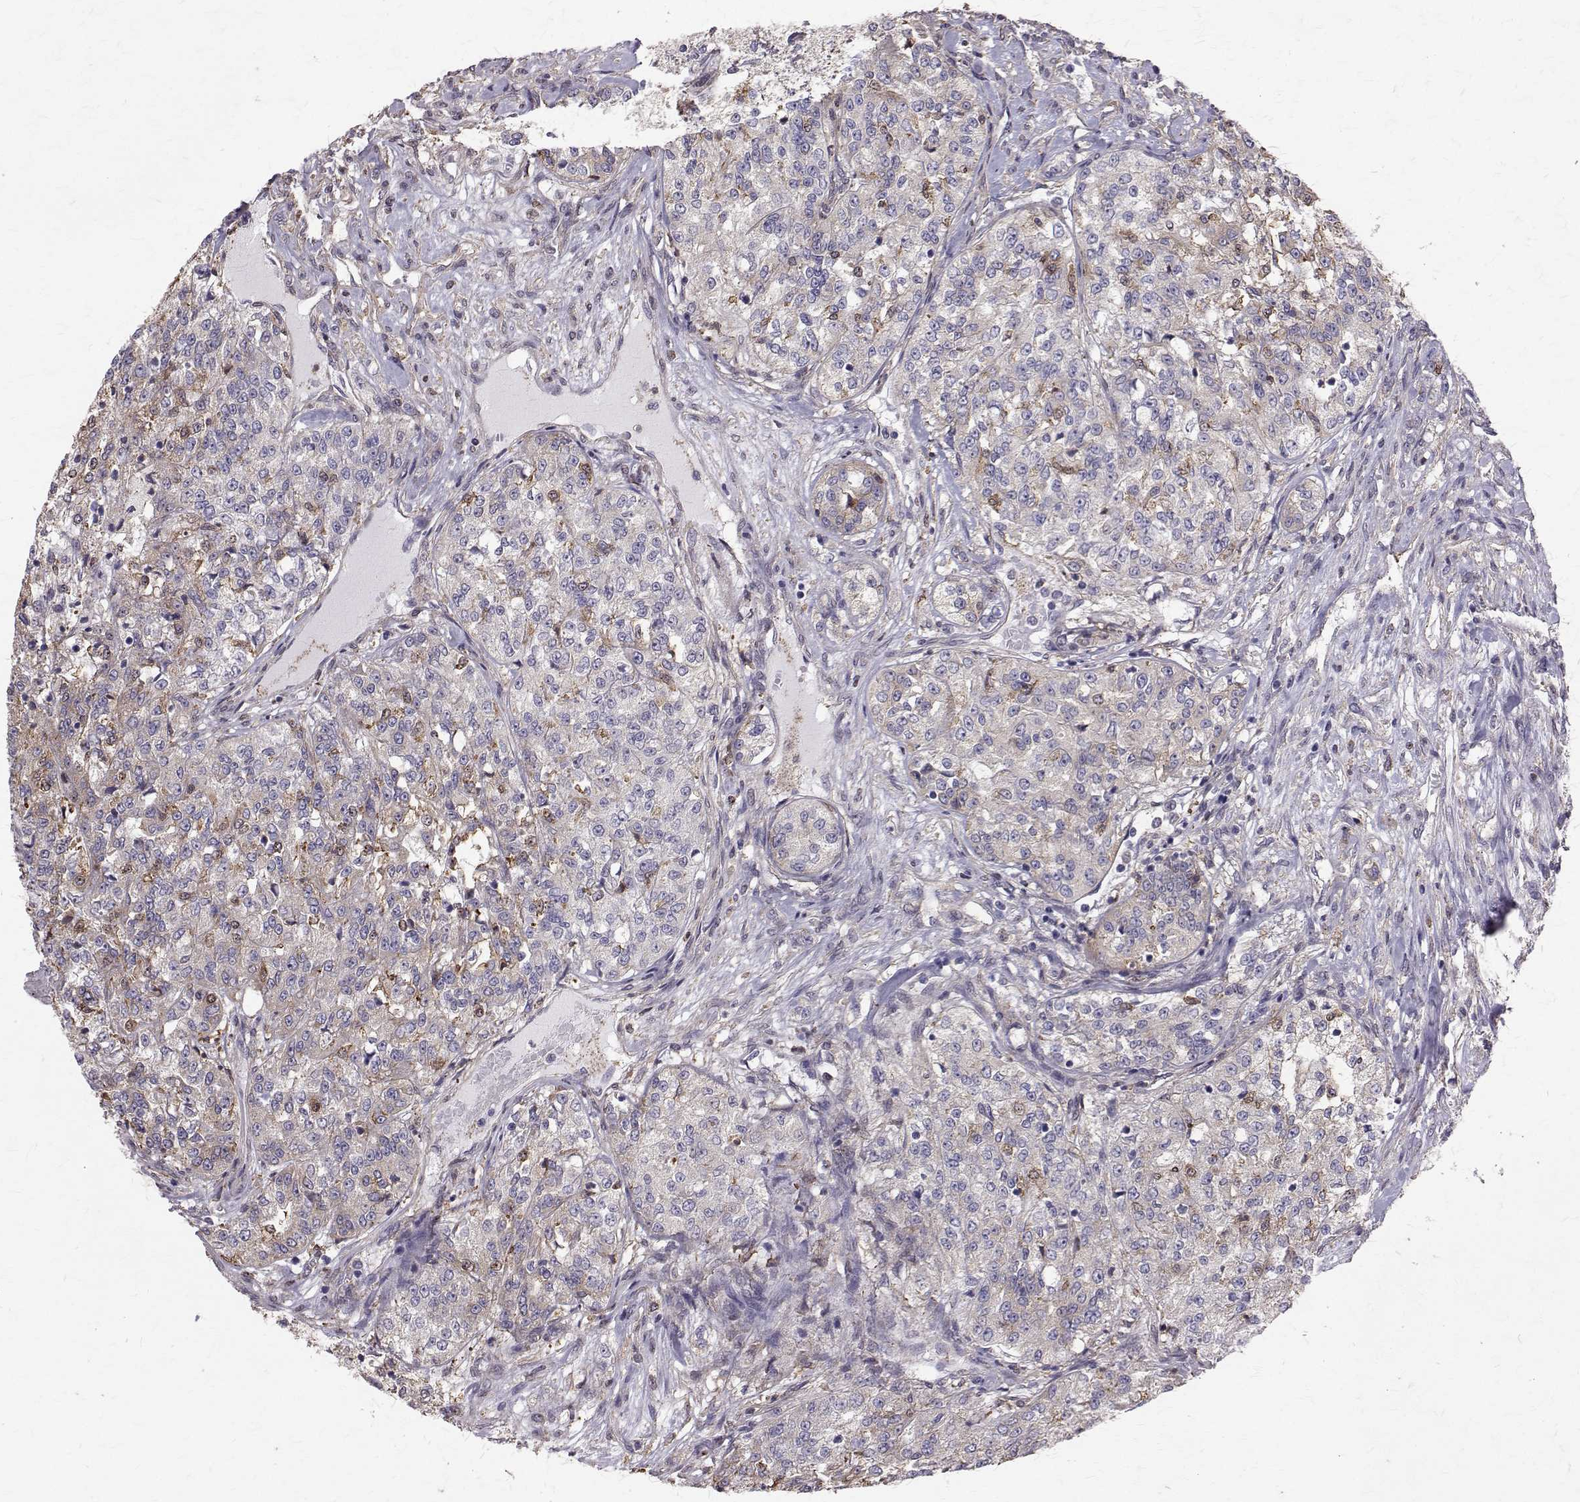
{"staining": {"intensity": "negative", "quantity": "none", "location": "none"}, "tissue": "renal cancer", "cell_type": "Tumor cells", "image_type": "cancer", "snomed": [{"axis": "morphology", "description": "Adenocarcinoma, NOS"}, {"axis": "topography", "description": "Kidney"}], "caption": "High magnification brightfield microscopy of renal cancer stained with DAB (brown) and counterstained with hematoxylin (blue): tumor cells show no significant expression. (Brightfield microscopy of DAB (3,3'-diaminobenzidine) immunohistochemistry (IHC) at high magnification).", "gene": "CCDC89", "patient": {"sex": "female", "age": 63}}